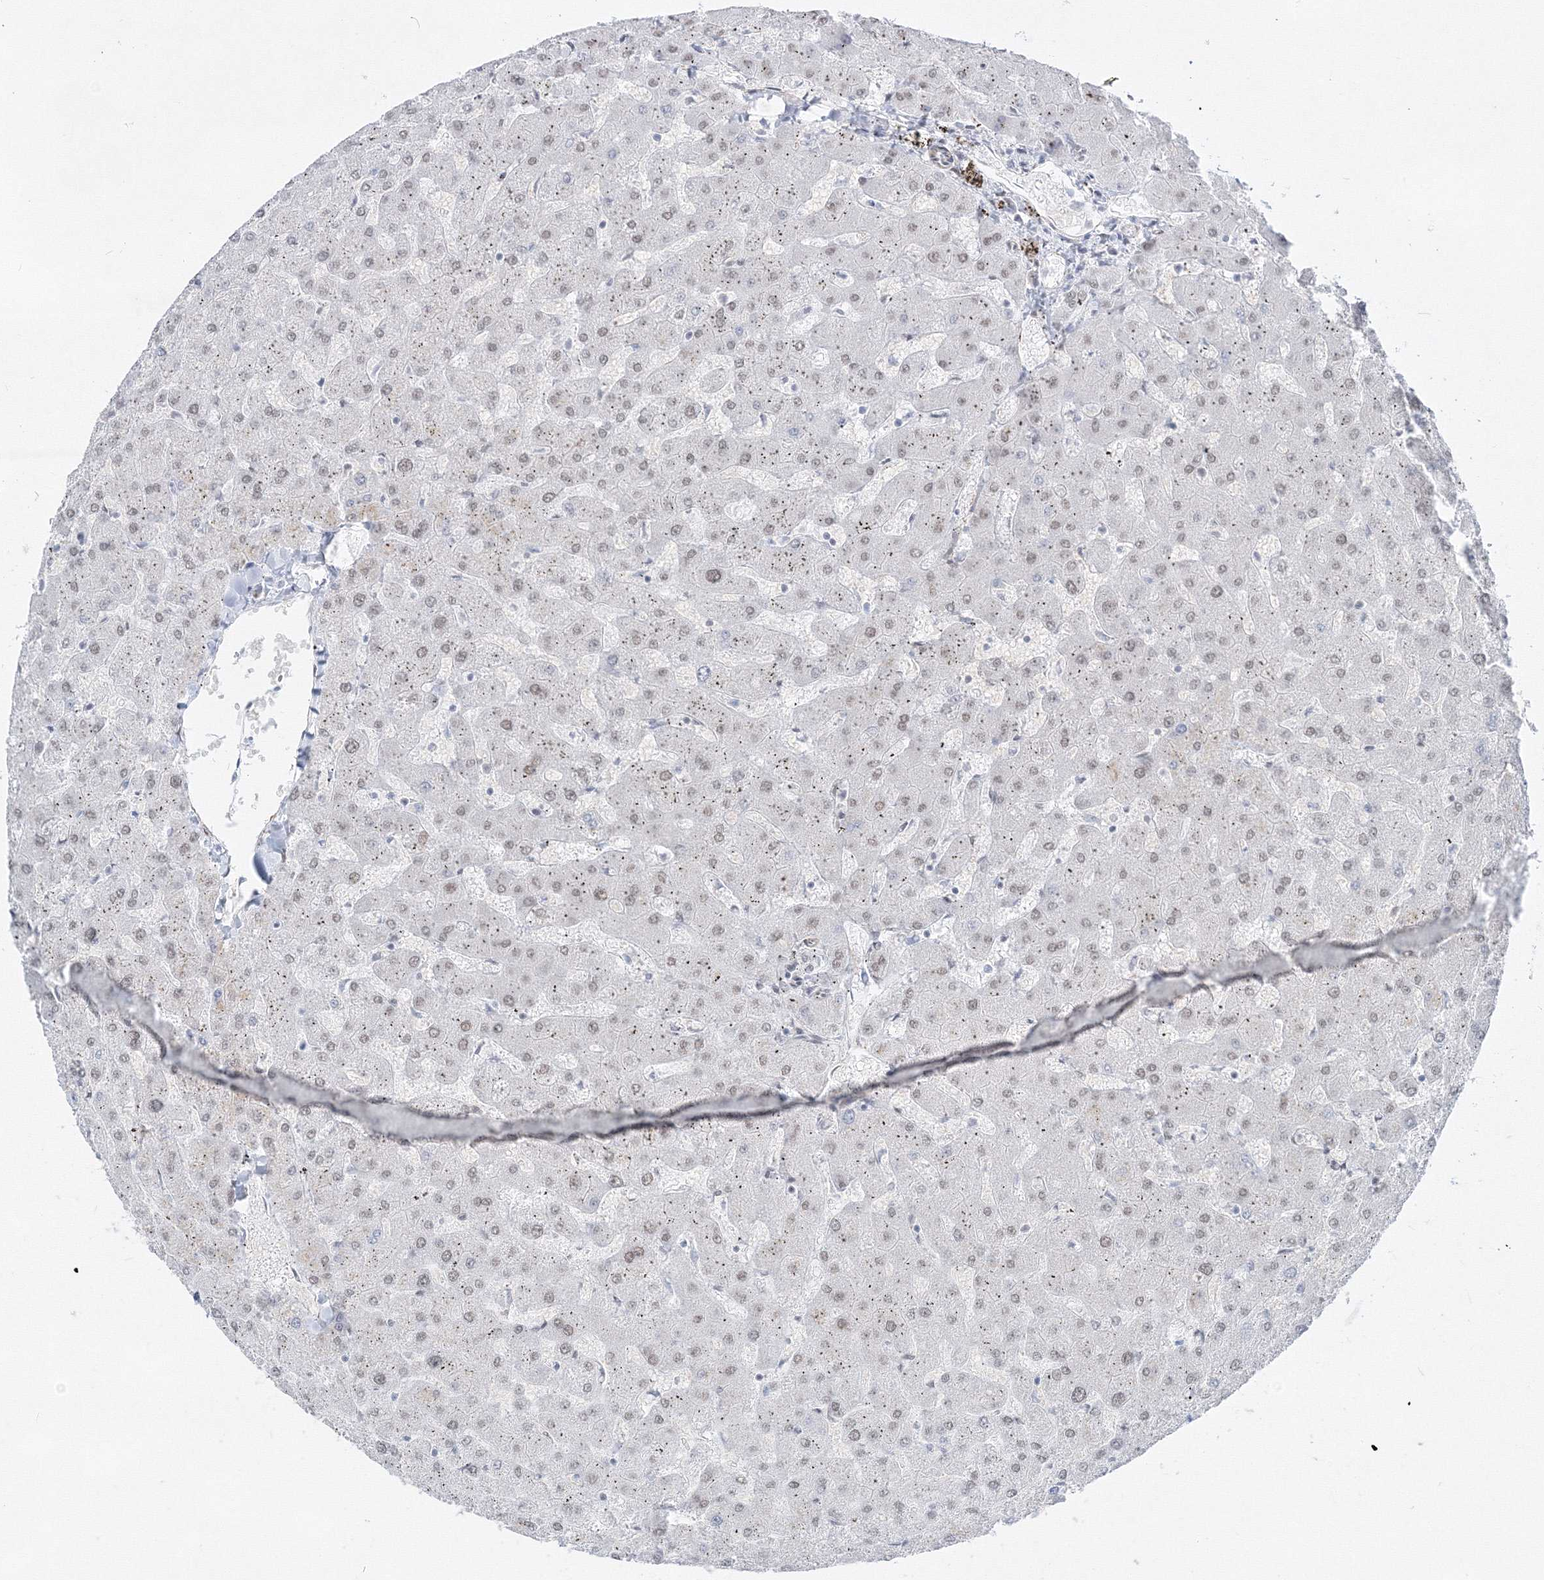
{"staining": {"intensity": "negative", "quantity": "none", "location": "none"}, "tissue": "liver", "cell_type": "Cholangiocytes", "image_type": "normal", "snomed": [{"axis": "morphology", "description": "Normal tissue, NOS"}, {"axis": "topography", "description": "Liver"}], "caption": "IHC photomicrograph of unremarkable liver: human liver stained with DAB (3,3'-diaminobenzidine) displays no significant protein expression in cholangiocytes. (DAB immunohistochemistry (IHC) visualized using brightfield microscopy, high magnification).", "gene": "ZNF638", "patient": {"sex": "female", "age": 63}}